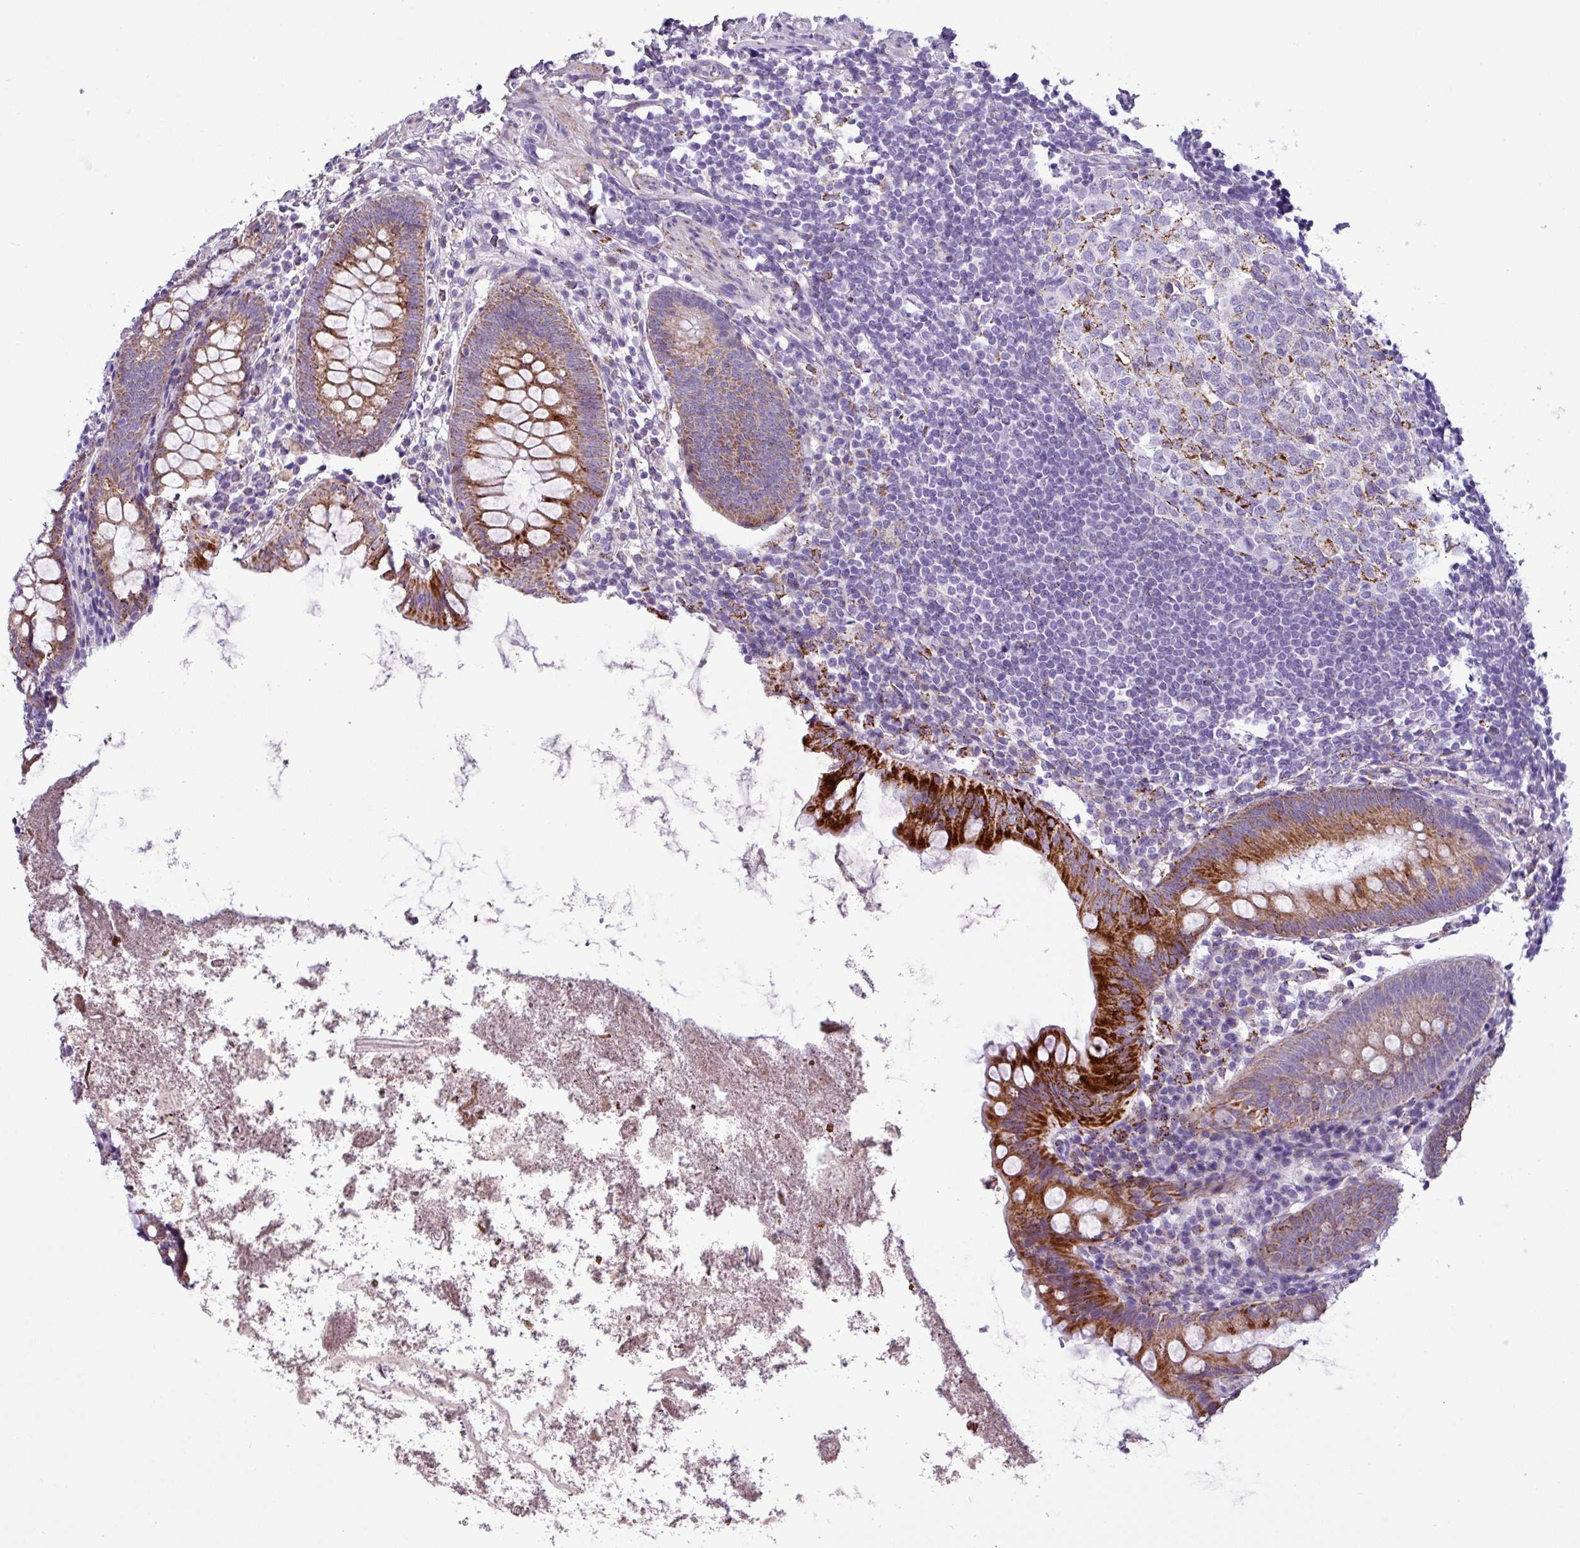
{"staining": {"intensity": "strong", "quantity": ">75%", "location": "cytoplasmic/membranous"}, "tissue": "appendix", "cell_type": "Glandular cells", "image_type": "normal", "snomed": [{"axis": "morphology", "description": "Normal tissue, NOS"}, {"axis": "topography", "description": "Appendix"}], "caption": "Glandular cells display high levels of strong cytoplasmic/membranous positivity in approximately >75% of cells in normal appendix. (DAB (3,3'-diaminobenzidine) IHC with brightfield microscopy, high magnification).", "gene": "ZNF667", "patient": {"sex": "female", "age": 51}}